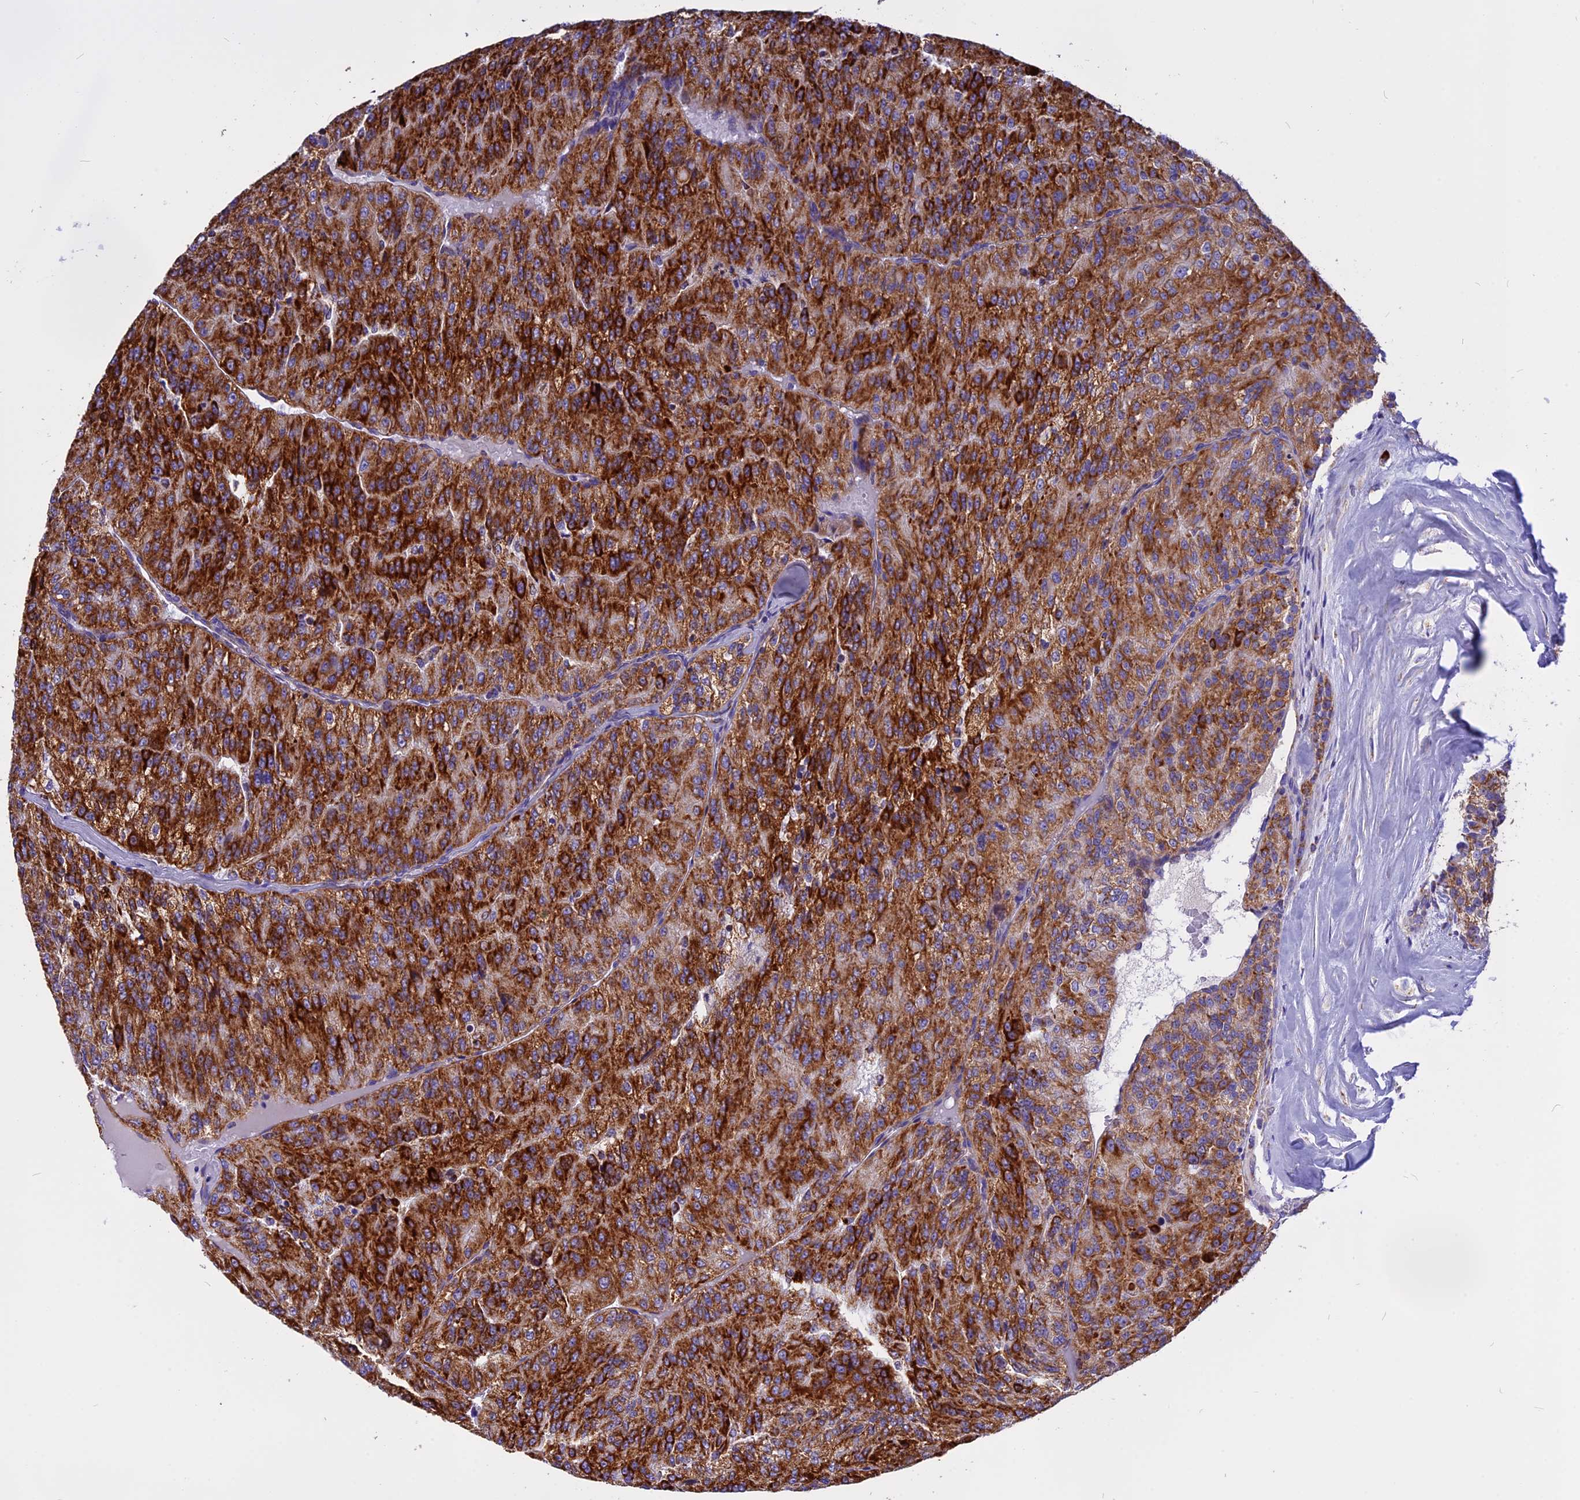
{"staining": {"intensity": "strong", "quantity": ">75%", "location": "cytoplasmic/membranous"}, "tissue": "renal cancer", "cell_type": "Tumor cells", "image_type": "cancer", "snomed": [{"axis": "morphology", "description": "Adenocarcinoma, NOS"}, {"axis": "topography", "description": "Kidney"}], "caption": "A micrograph showing strong cytoplasmic/membranous positivity in about >75% of tumor cells in renal cancer, as visualized by brown immunohistochemical staining.", "gene": "VDAC2", "patient": {"sex": "female", "age": 63}}